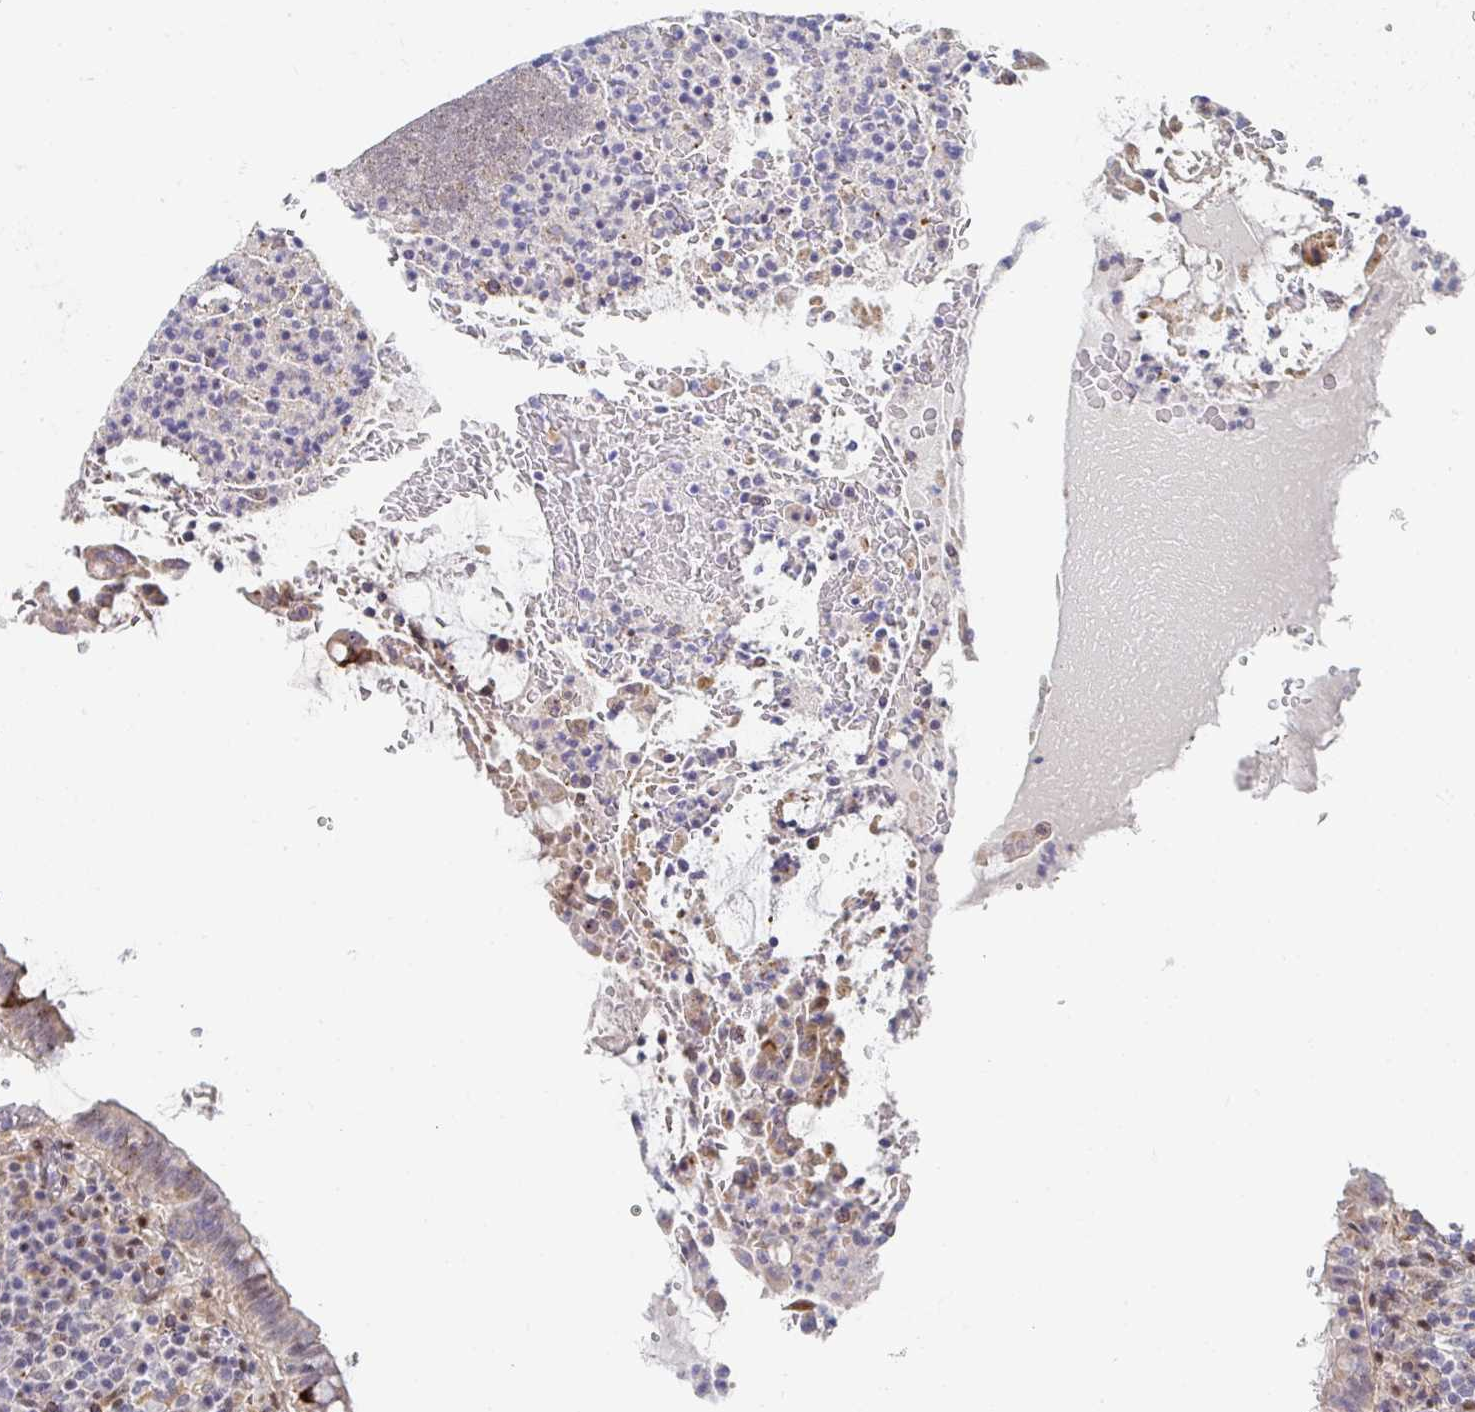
{"staining": {"intensity": "moderate", "quantity": "25%-75%", "location": "cytoplasmic/membranous"}, "tissue": "appendix", "cell_type": "Glandular cells", "image_type": "normal", "snomed": [{"axis": "morphology", "description": "Normal tissue, NOS"}, {"axis": "topography", "description": "Appendix"}], "caption": "Immunohistochemical staining of normal human appendix displays 25%-75% levels of moderate cytoplasmic/membranous protein positivity in about 25%-75% of glandular cells. The protein is stained brown, and the nuclei are stained in blue (DAB (3,3'-diaminobenzidine) IHC with brightfield microscopy, high magnification).", "gene": "ZIC3", "patient": {"sex": "female", "age": 43}}